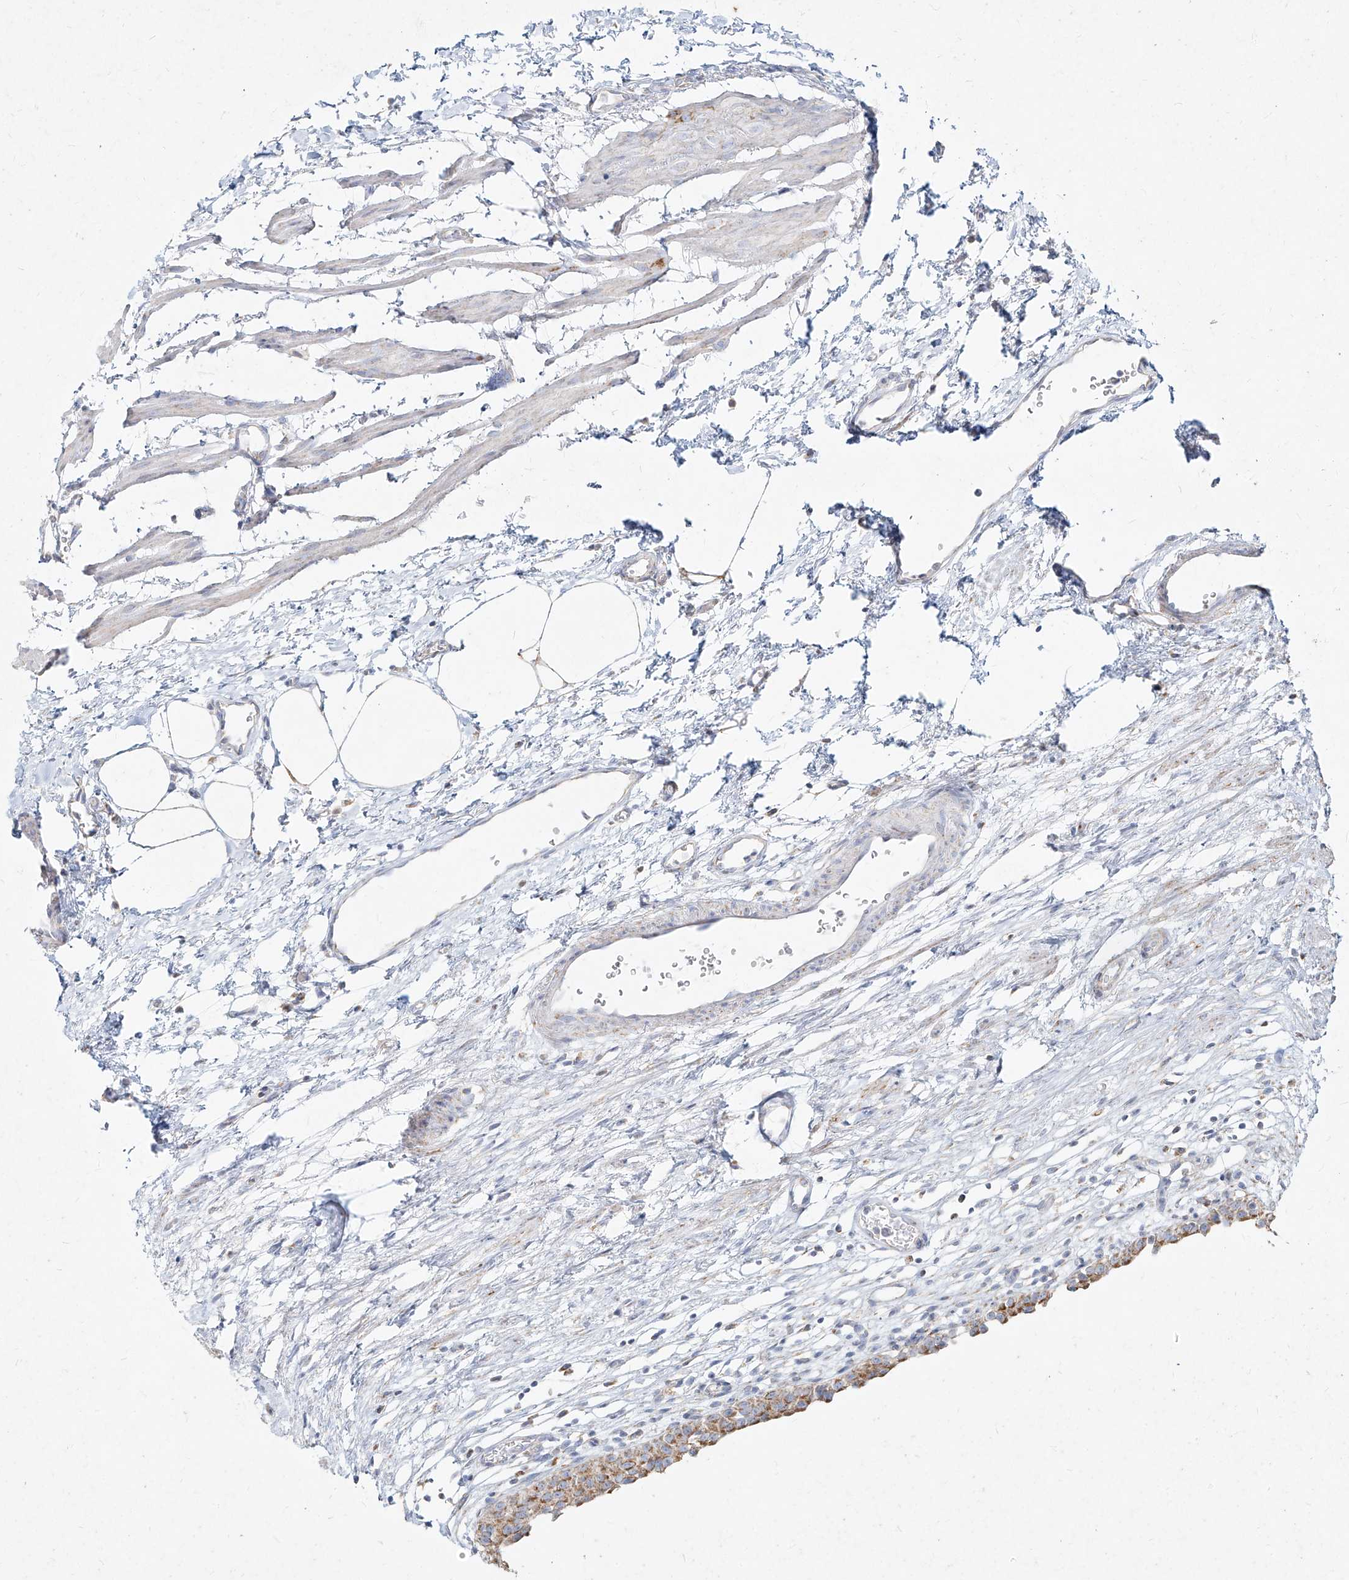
{"staining": {"intensity": "strong", "quantity": "25%-75%", "location": "cytoplasmic/membranous"}, "tissue": "urinary bladder", "cell_type": "Urothelial cells", "image_type": "normal", "snomed": [{"axis": "morphology", "description": "Normal tissue, NOS"}, {"axis": "morphology", "description": "Urothelial carcinoma, High grade"}, {"axis": "topography", "description": "Urinary bladder"}], "caption": "The photomicrograph demonstrates immunohistochemical staining of benign urinary bladder. There is strong cytoplasmic/membranous positivity is present in approximately 25%-75% of urothelial cells.", "gene": "MTX2", "patient": {"sex": "female", "age": 60}}